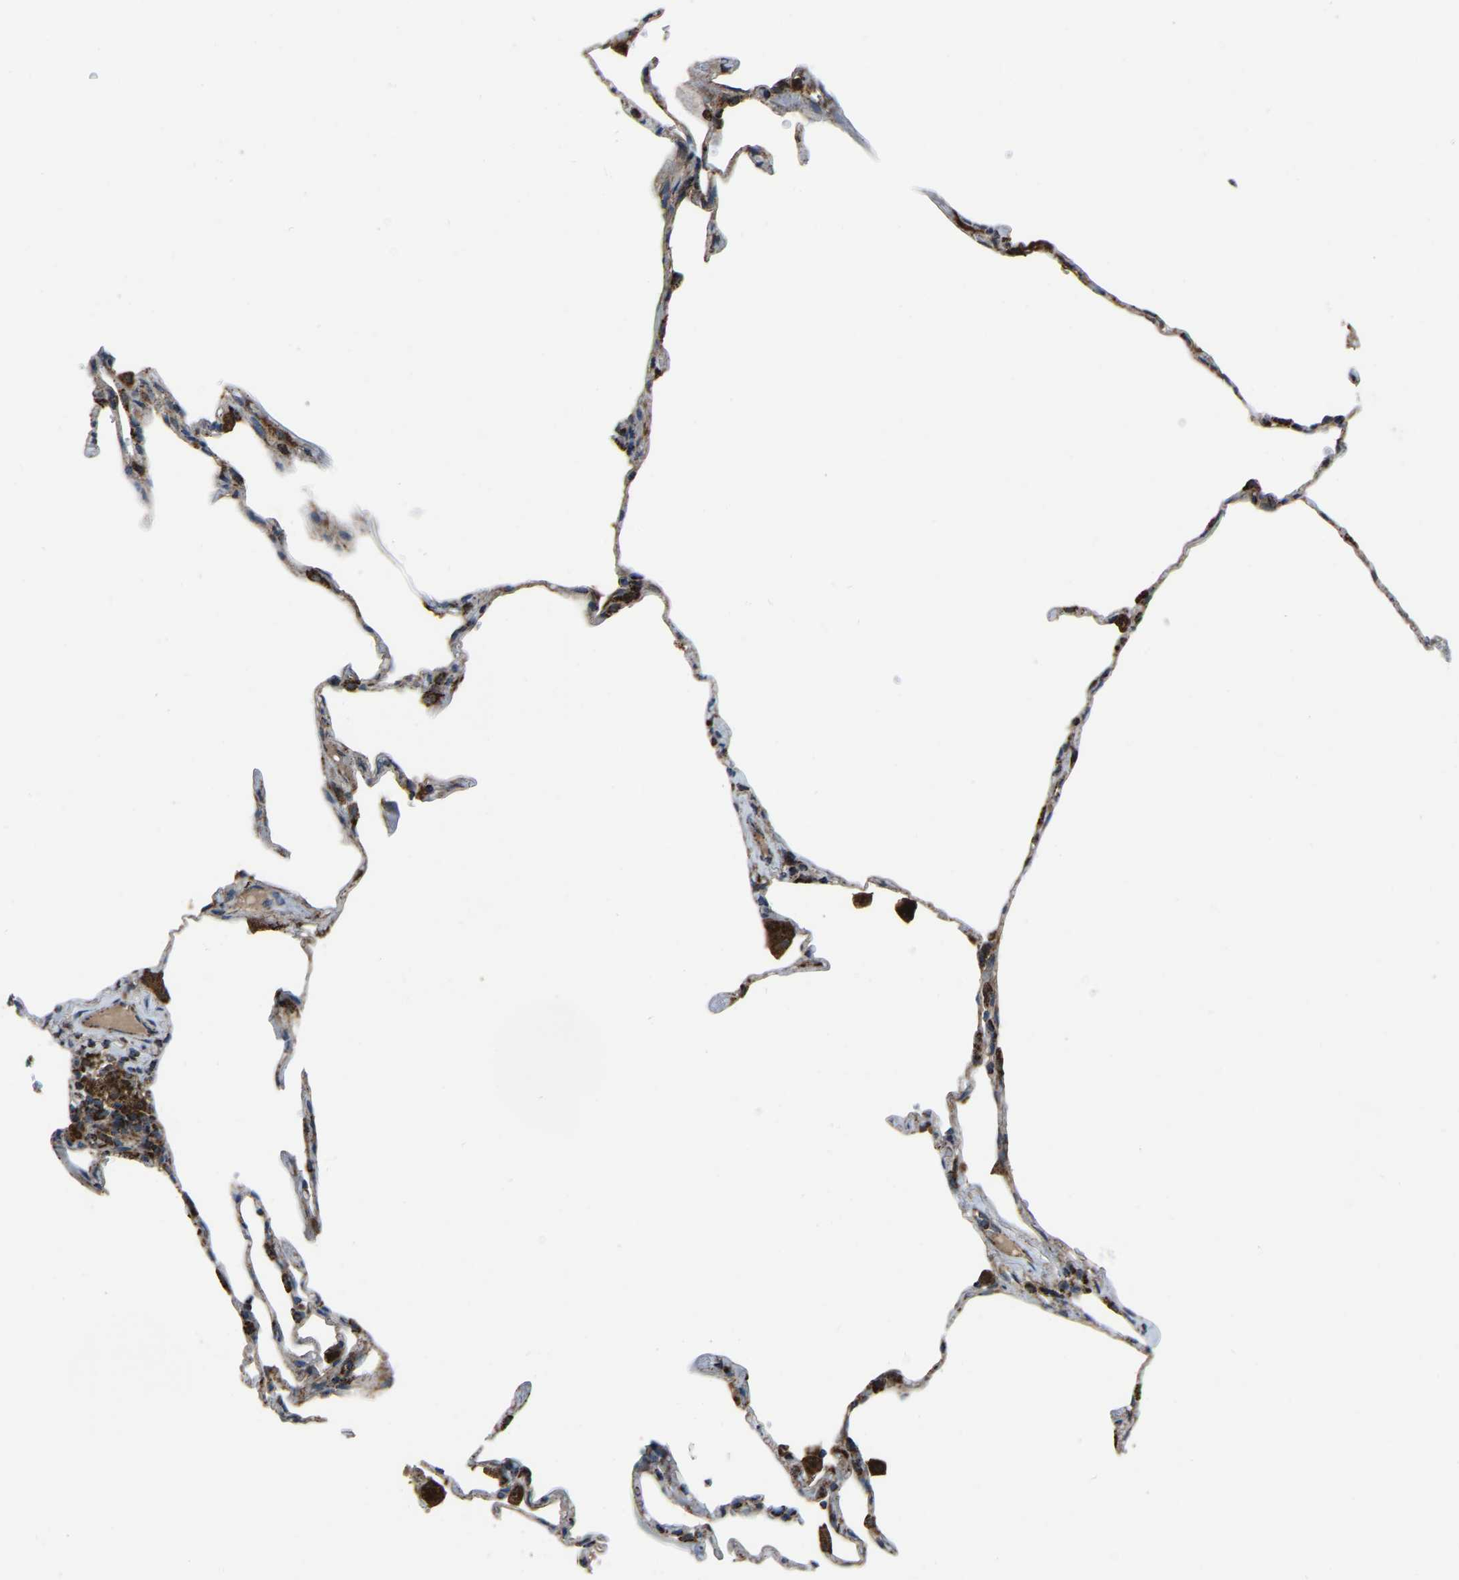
{"staining": {"intensity": "moderate", "quantity": "<25%", "location": "cytoplasmic/membranous"}, "tissue": "lung", "cell_type": "Alveolar cells", "image_type": "normal", "snomed": [{"axis": "morphology", "description": "Normal tissue, NOS"}, {"axis": "topography", "description": "Lung"}], "caption": "Lung stained with DAB IHC shows low levels of moderate cytoplasmic/membranous positivity in approximately <25% of alveolar cells. Using DAB (brown) and hematoxylin (blue) stains, captured at high magnification using brightfield microscopy.", "gene": "AKR1A1", "patient": {"sex": "male", "age": 59}}